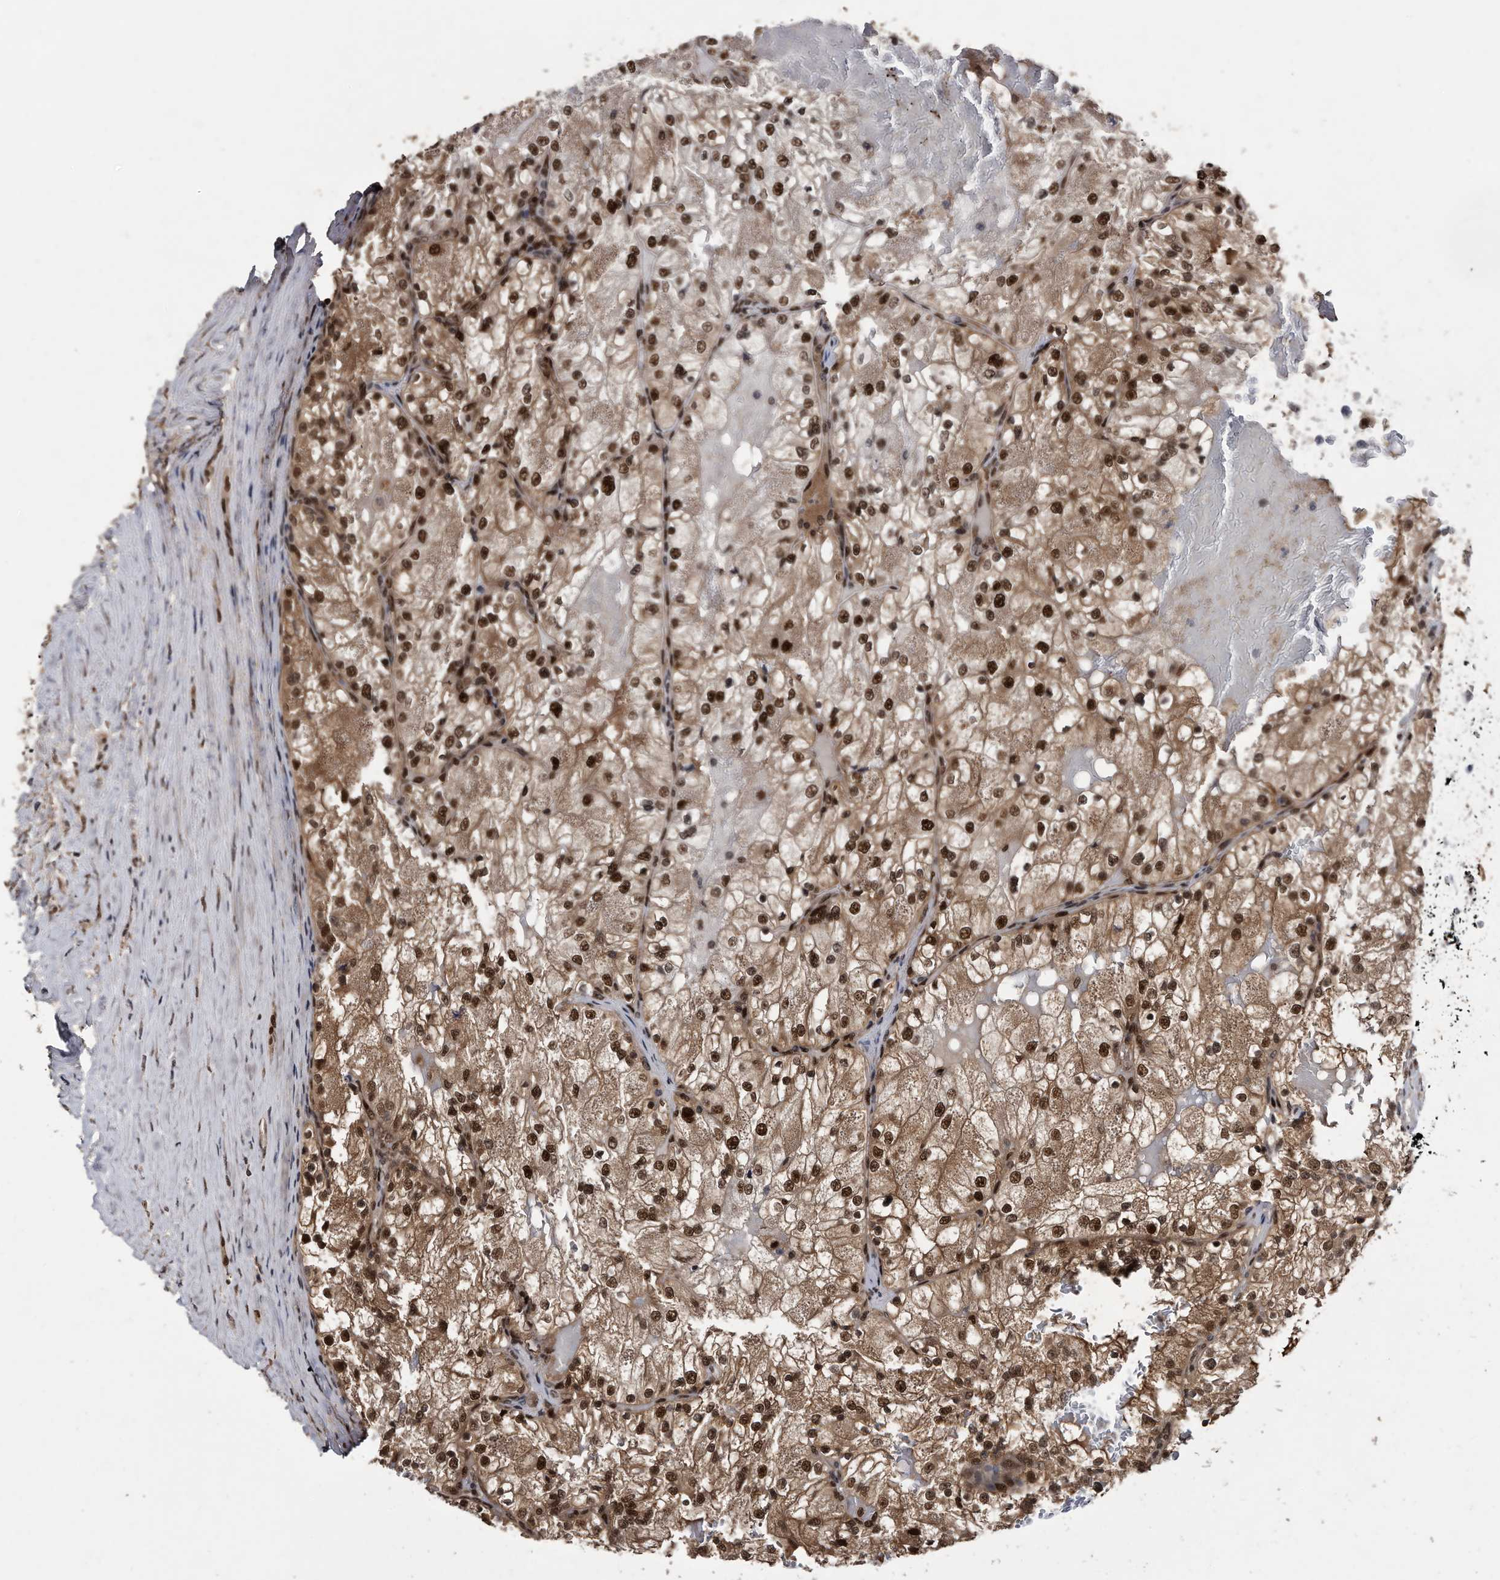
{"staining": {"intensity": "strong", "quantity": ">75%", "location": "cytoplasmic/membranous,nuclear"}, "tissue": "renal cancer", "cell_type": "Tumor cells", "image_type": "cancer", "snomed": [{"axis": "morphology", "description": "Normal tissue, NOS"}, {"axis": "morphology", "description": "Adenocarcinoma, NOS"}, {"axis": "topography", "description": "Kidney"}], "caption": "Immunohistochemical staining of human adenocarcinoma (renal) displays high levels of strong cytoplasmic/membranous and nuclear positivity in approximately >75% of tumor cells. (DAB IHC with brightfield microscopy, high magnification).", "gene": "RAD23B", "patient": {"sex": "male", "age": 68}}